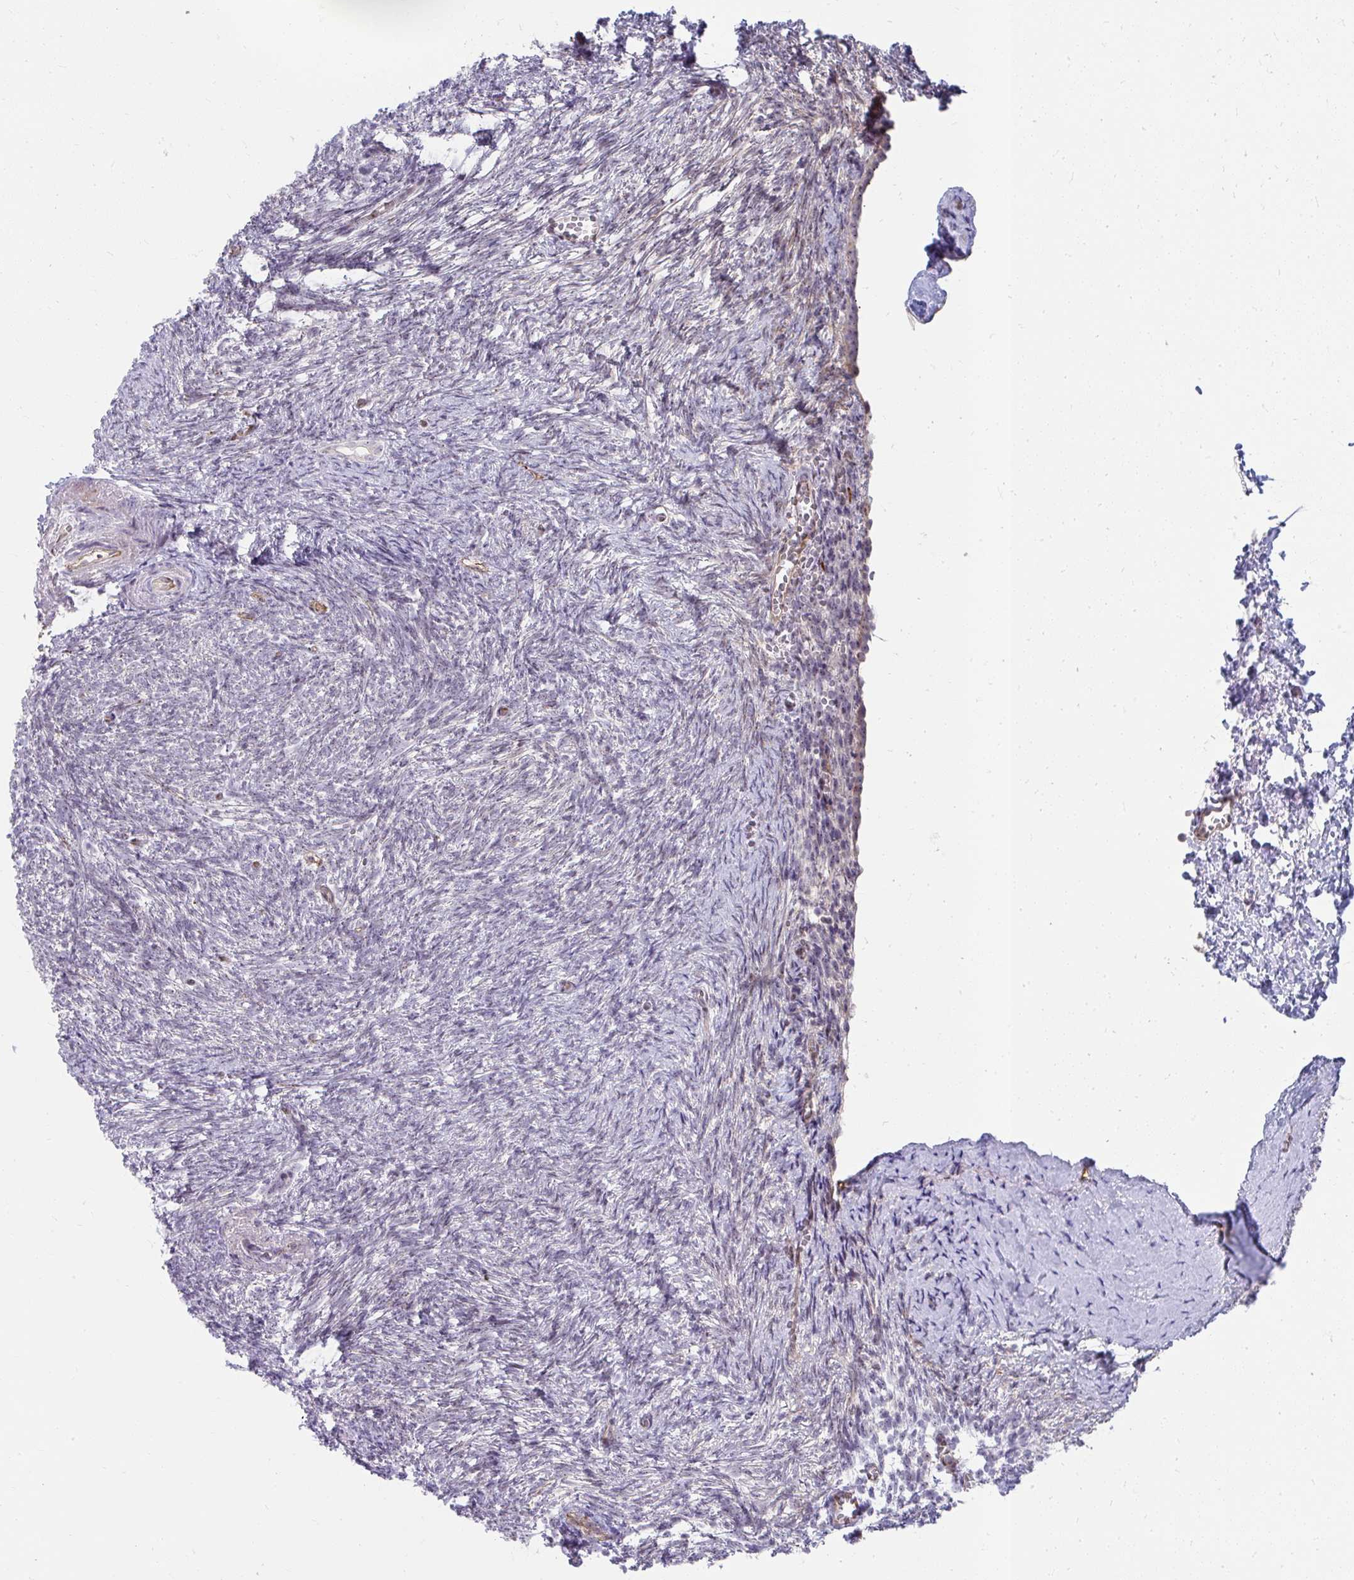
{"staining": {"intensity": "negative", "quantity": "none", "location": "none"}, "tissue": "ovary", "cell_type": "Follicle cells", "image_type": "normal", "snomed": [{"axis": "morphology", "description": "Normal tissue, NOS"}, {"axis": "topography", "description": "Ovary"}], "caption": "This image is of benign ovary stained with IHC to label a protein in brown with the nuclei are counter-stained blue. There is no positivity in follicle cells.", "gene": "MUS81", "patient": {"sex": "female", "age": 41}}